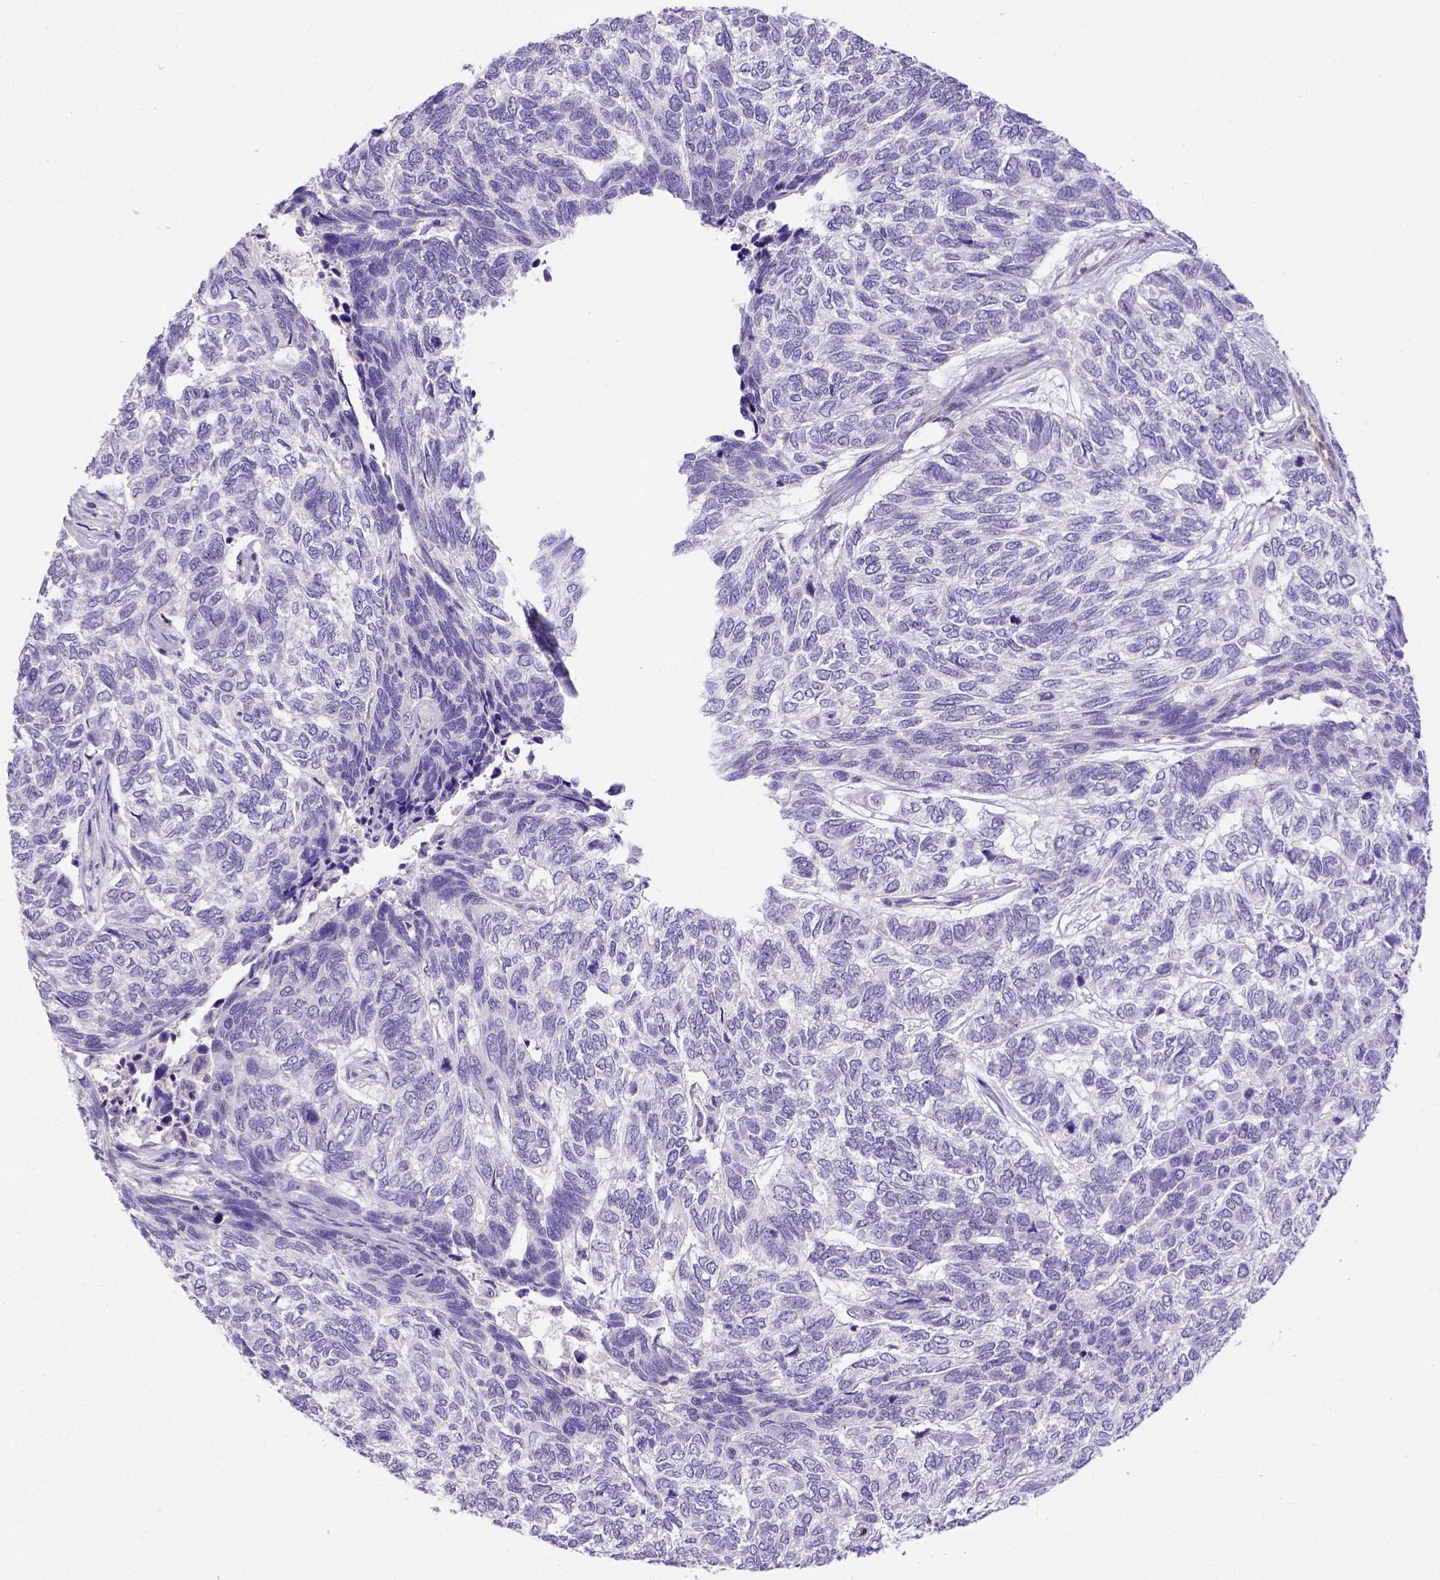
{"staining": {"intensity": "negative", "quantity": "none", "location": "none"}, "tissue": "skin cancer", "cell_type": "Tumor cells", "image_type": "cancer", "snomed": [{"axis": "morphology", "description": "Basal cell carcinoma"}, {"axis": "topography", "description": "Skin"}], "caption": "A photomicrograph of skin cancer stained for a protein displays no brown staining in tumor cells. Nuclei are stained in blue.", "gene": "B3GAT1", "patient": {"sex": "female", "age": 65}}